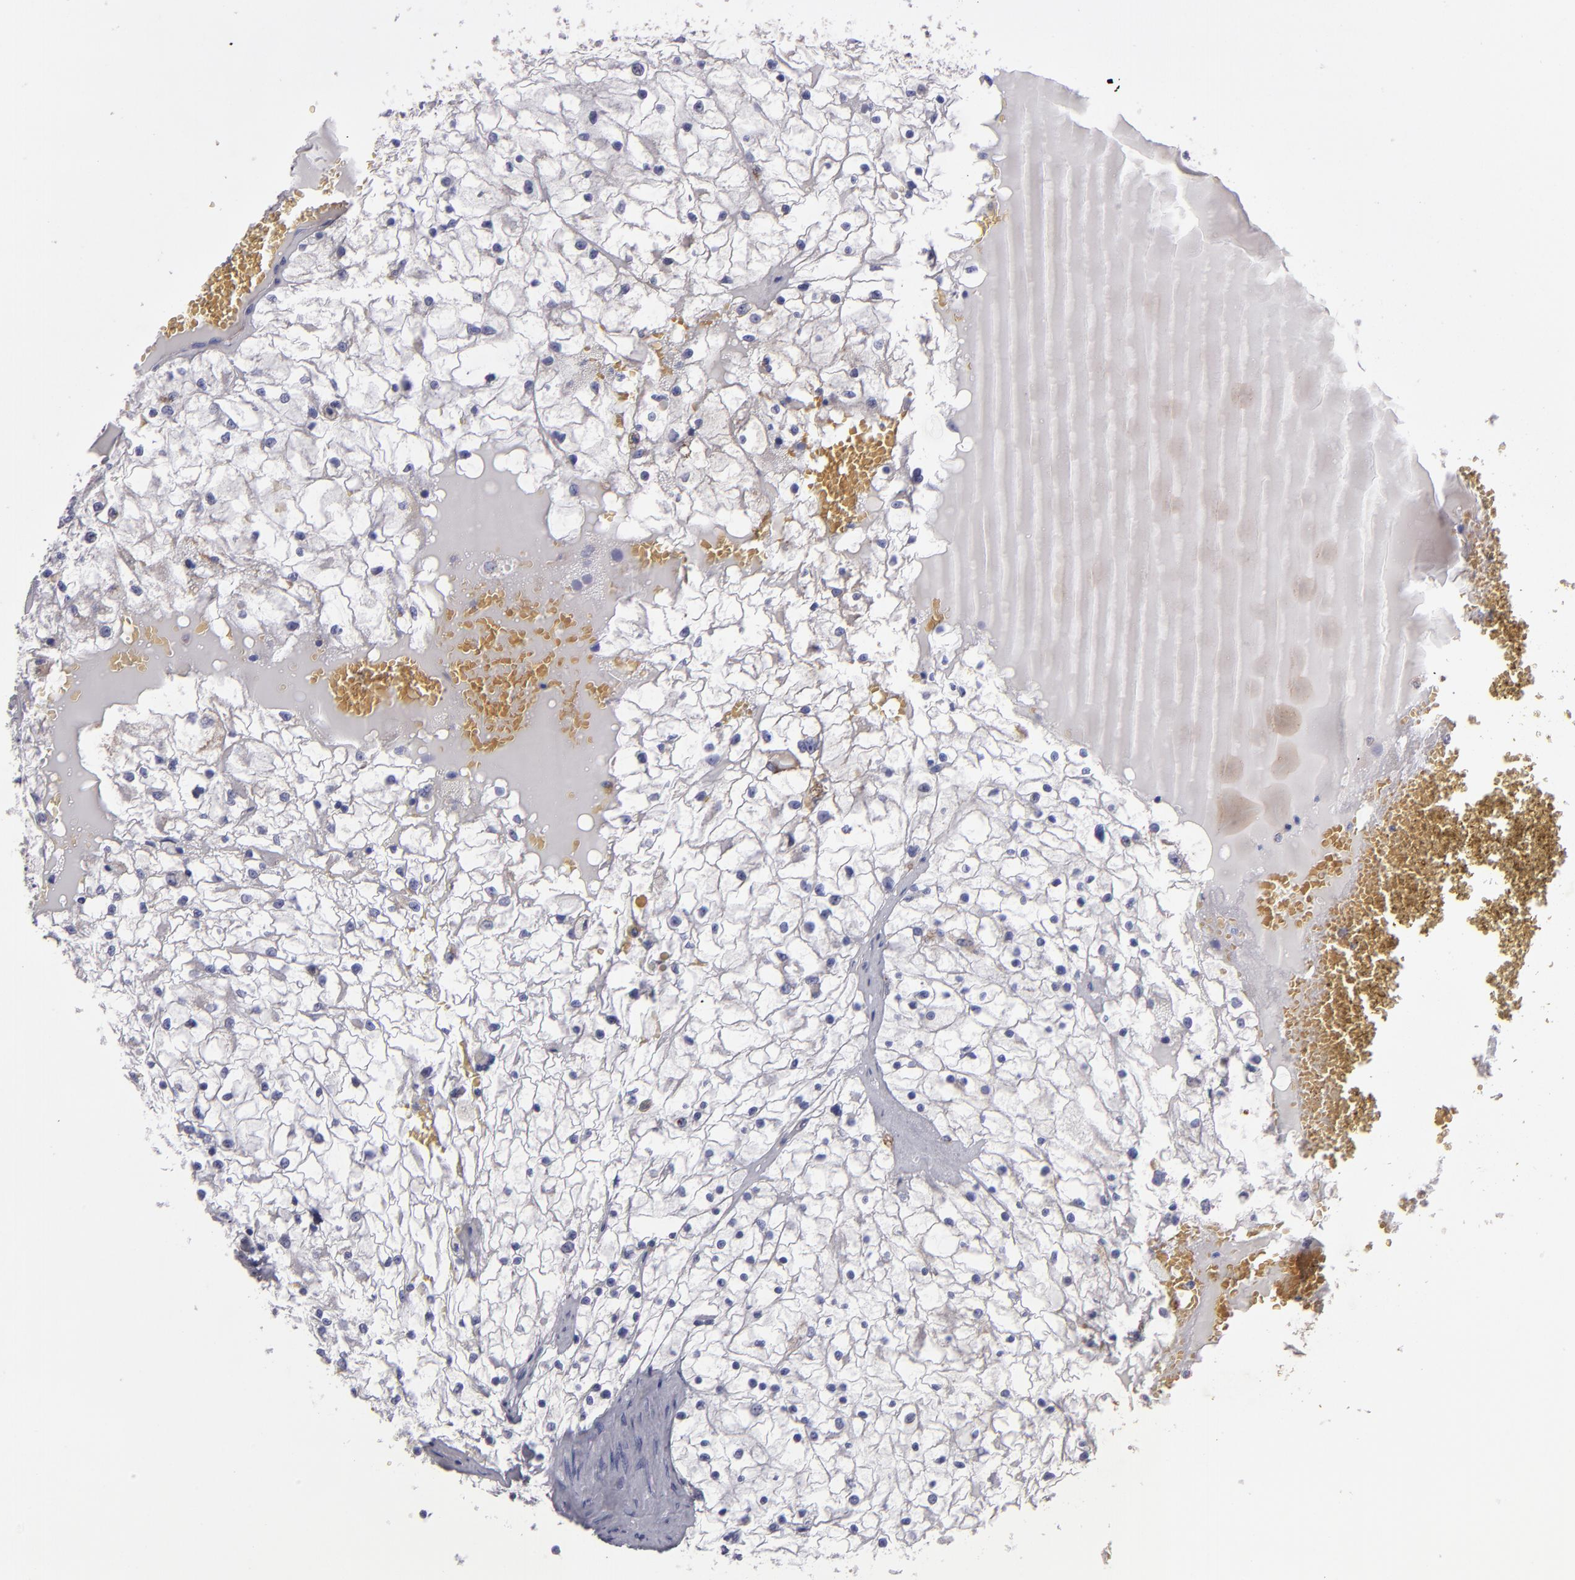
{"staining": {"intensity": "weak", "quantity": "<25%", "location": "cytoplasmic/membranous"}, "tissue": "renal cancer", "cell_type": "Tumor cells", "image_type": "cancer", "snomed": [{"axis": "morphology", "description": "Adenocarcinoma, NOS"}, {"axis": "topography", "description": "Kidney"}], "caption": "Photomicrograph shows no significant protein staining in tumor cells of renal adenocarcinoma.", "gene": "CLTA", "patient": {"sex": "male", "age": 61}}